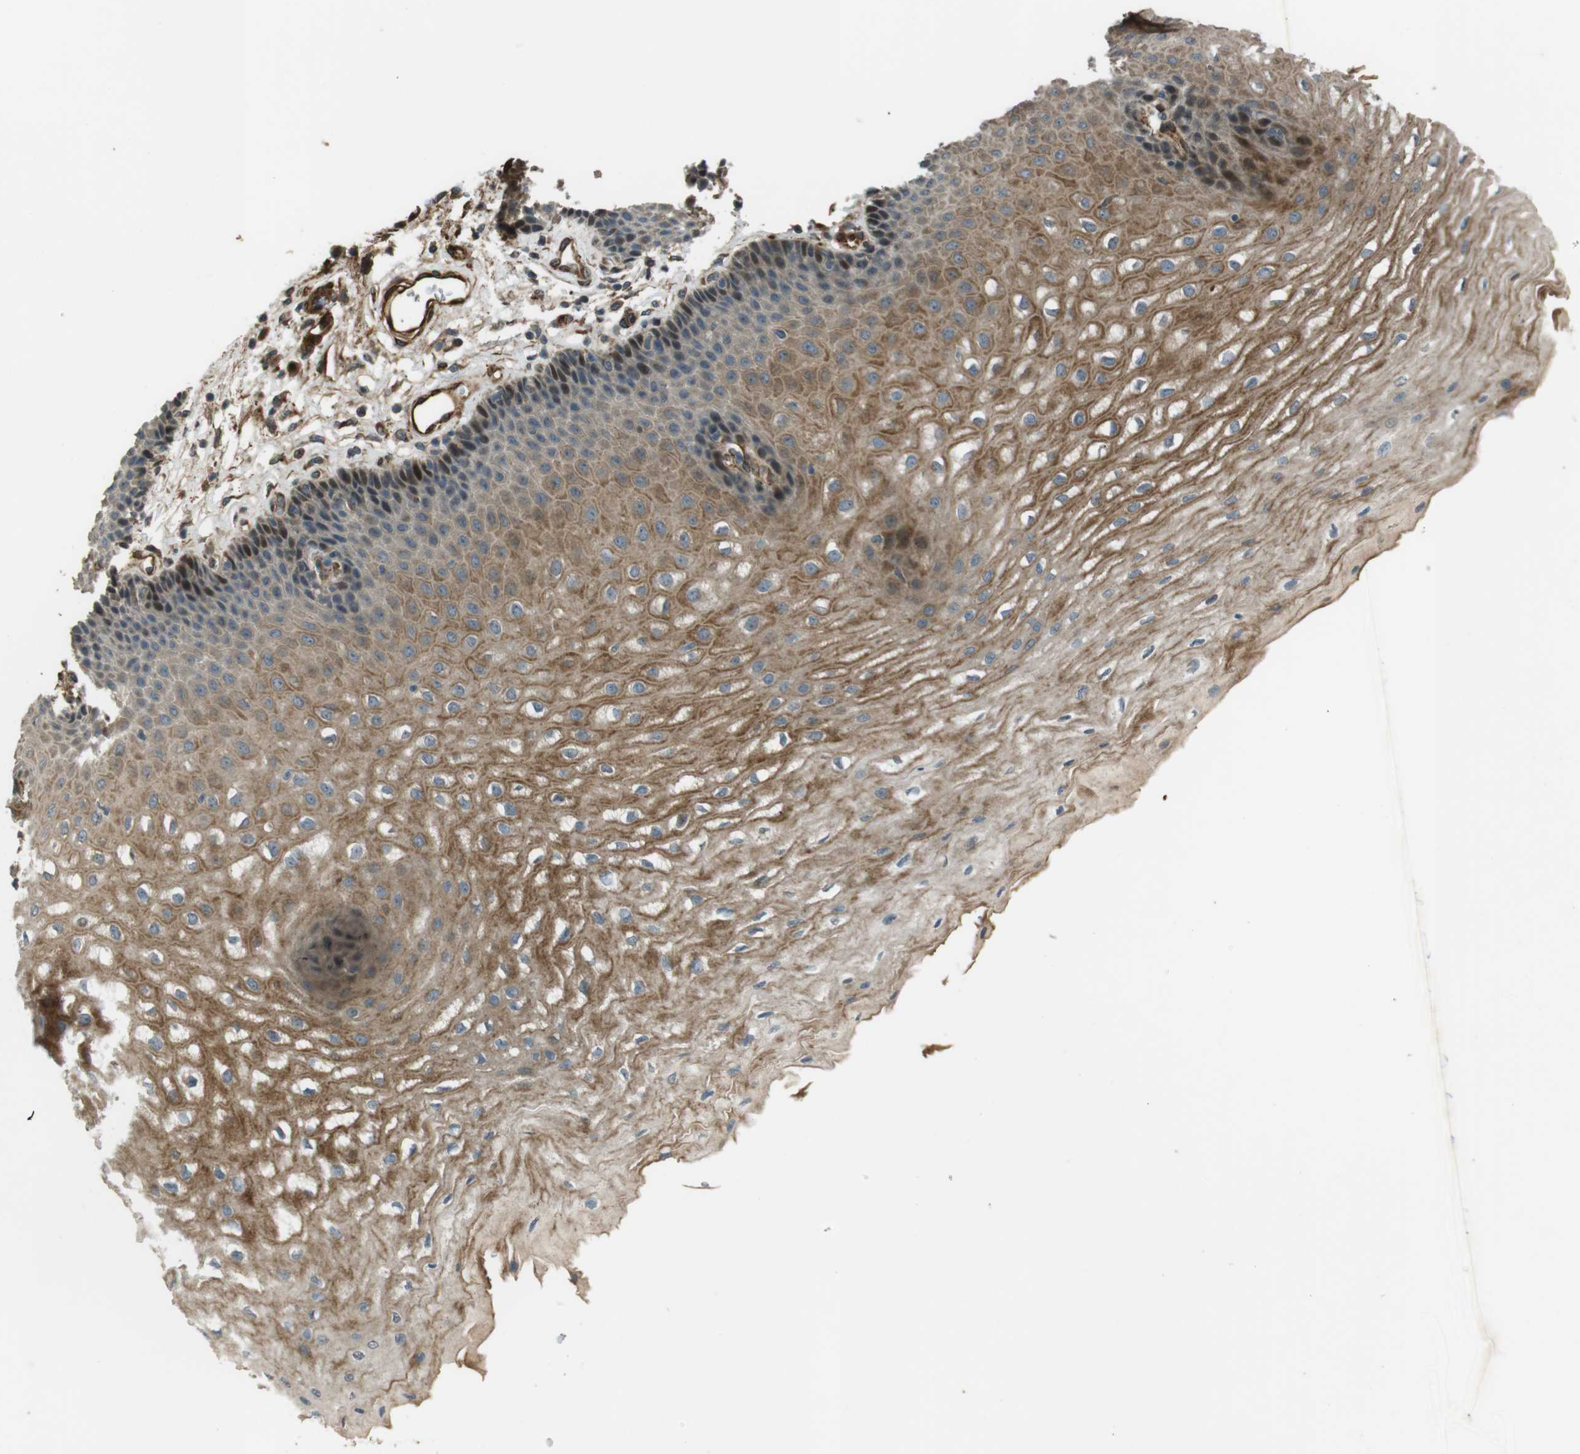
{"staining": {"intensity": "moderate", "quantity": ">75%", "location": "cytoplasmic/membranous"}, "tissue": "esophagus", "cell_type": "Squamous epithelial cells", "image_type": "normal", "snomed": [{"axis": "morphology", "description": "Normal tissue, NOS"}, {"axis": "topography", "description": "Esophagus"}], "caption": "Immunohistochemistry (IHC) of normal human esophagus exhibits medium levels of moderate cytoplasmic/membranous staining in approximately >75% of squamous epithelial cells.", "gene": "MSRB3", "patient": {"sex": "male", "age": 54}}